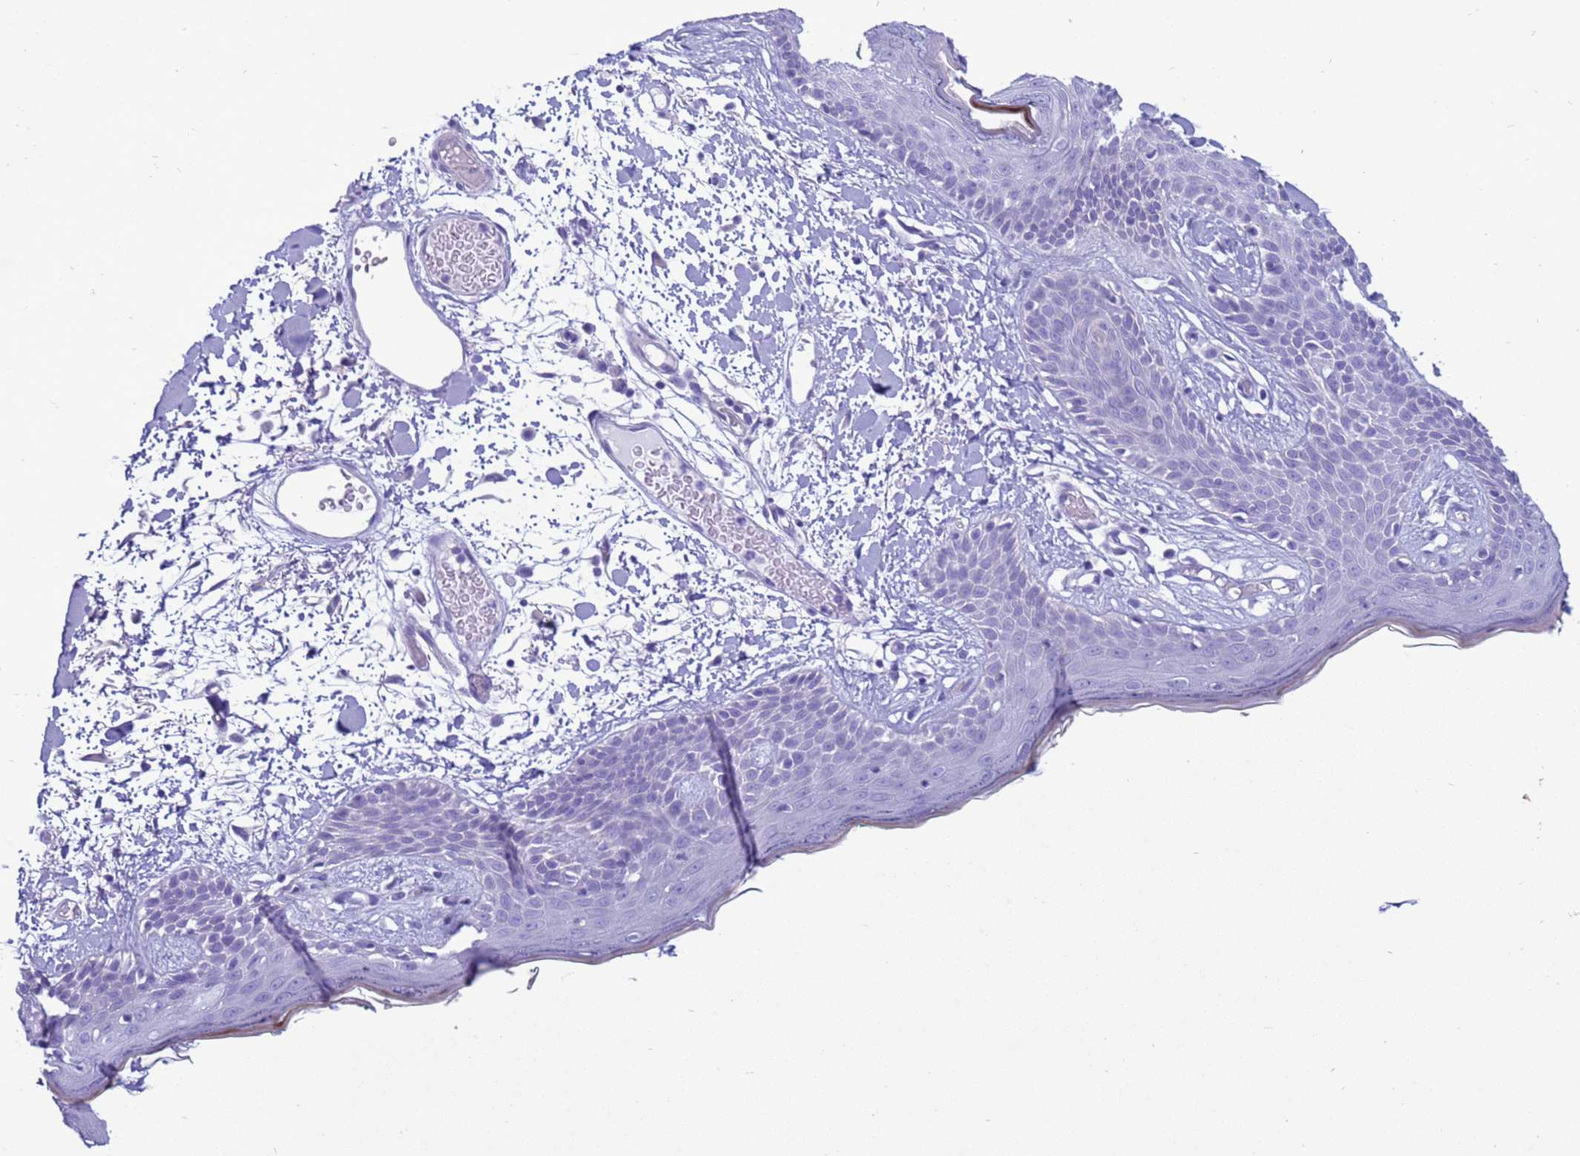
{"staining": {"intensity": "negative", "quantity": "none", "location": "none"}, "tissue": "skin", "cell_type": "Fibroblasts", "image_type": "normal", "snomed": [{"axis": "morphology", "description": "Normal tissue, NOS"}, {"axis": "topography", "description": "Skin"}], "caption": "Fibroblasts show no significant protein expression in benign skin. (DAB (3,3'-diaminobenzidine) immunohistochemistry, high magnification).", "gene": "CST1", "patient": {"sex": "male", "age": 79}}